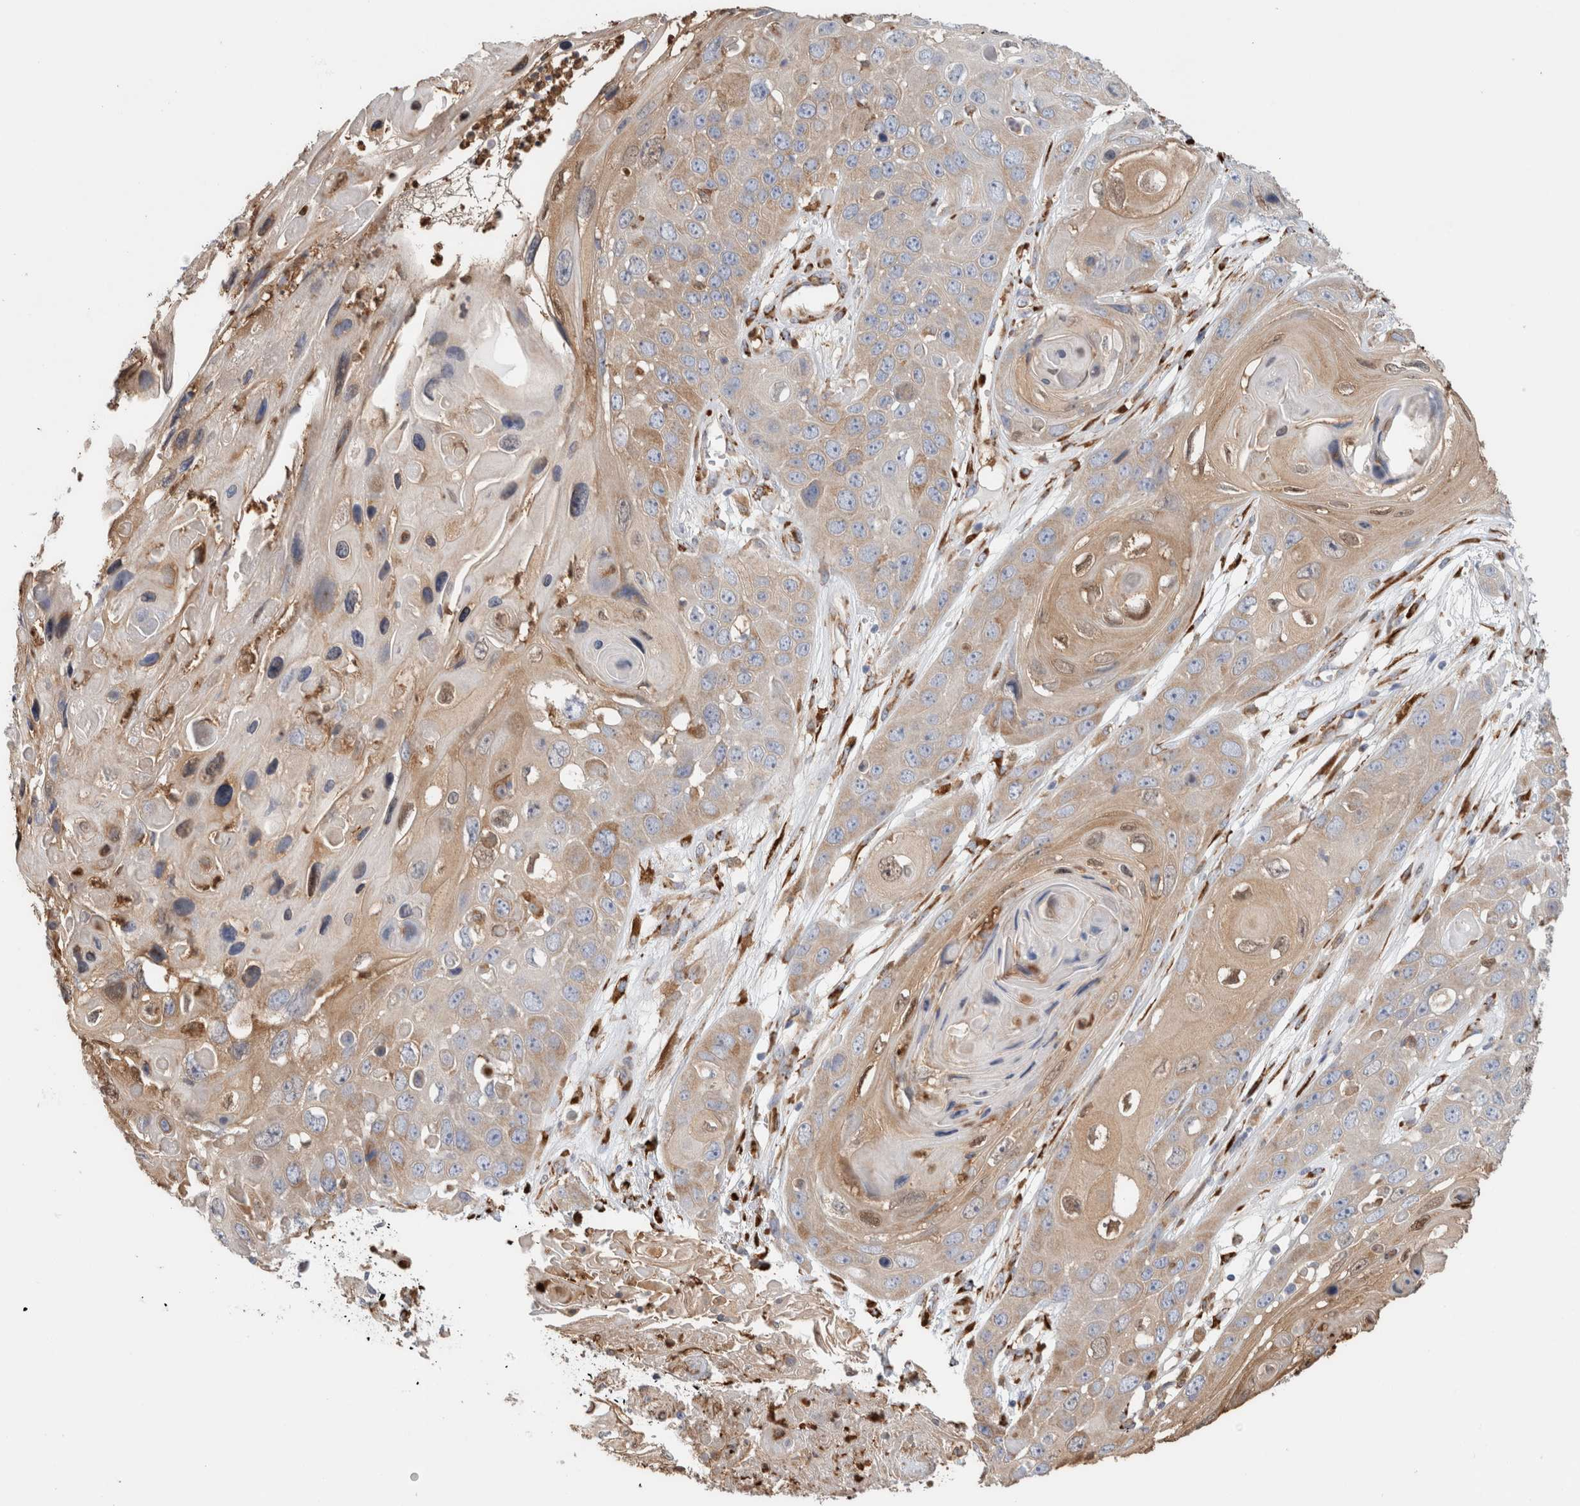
{"staining": {"intensity": "weak", "quantity": ">75%", "location": "cytoplasmic/membranous"}, "tissue": "skin cancer", "cell_type": "Tumor cells", "image_type": "cancer", "snomed": [{"axis": "morphology", "description": "Squamous cell carcinoma, NOS"}, {"axis": "topography", "description": "Skin"}], "caption": "Immunohistochemistry (IHC) (DAB (3,3'-diaminobenzidine)) staining of skin cancer (squamous cell carcinoma) demonstrates weak cytoplasmic/membranous protein staining in approximately >75% of tumor cells.", "gene": "P4HA1", "patient": {"sex": "male", "age": 55}}